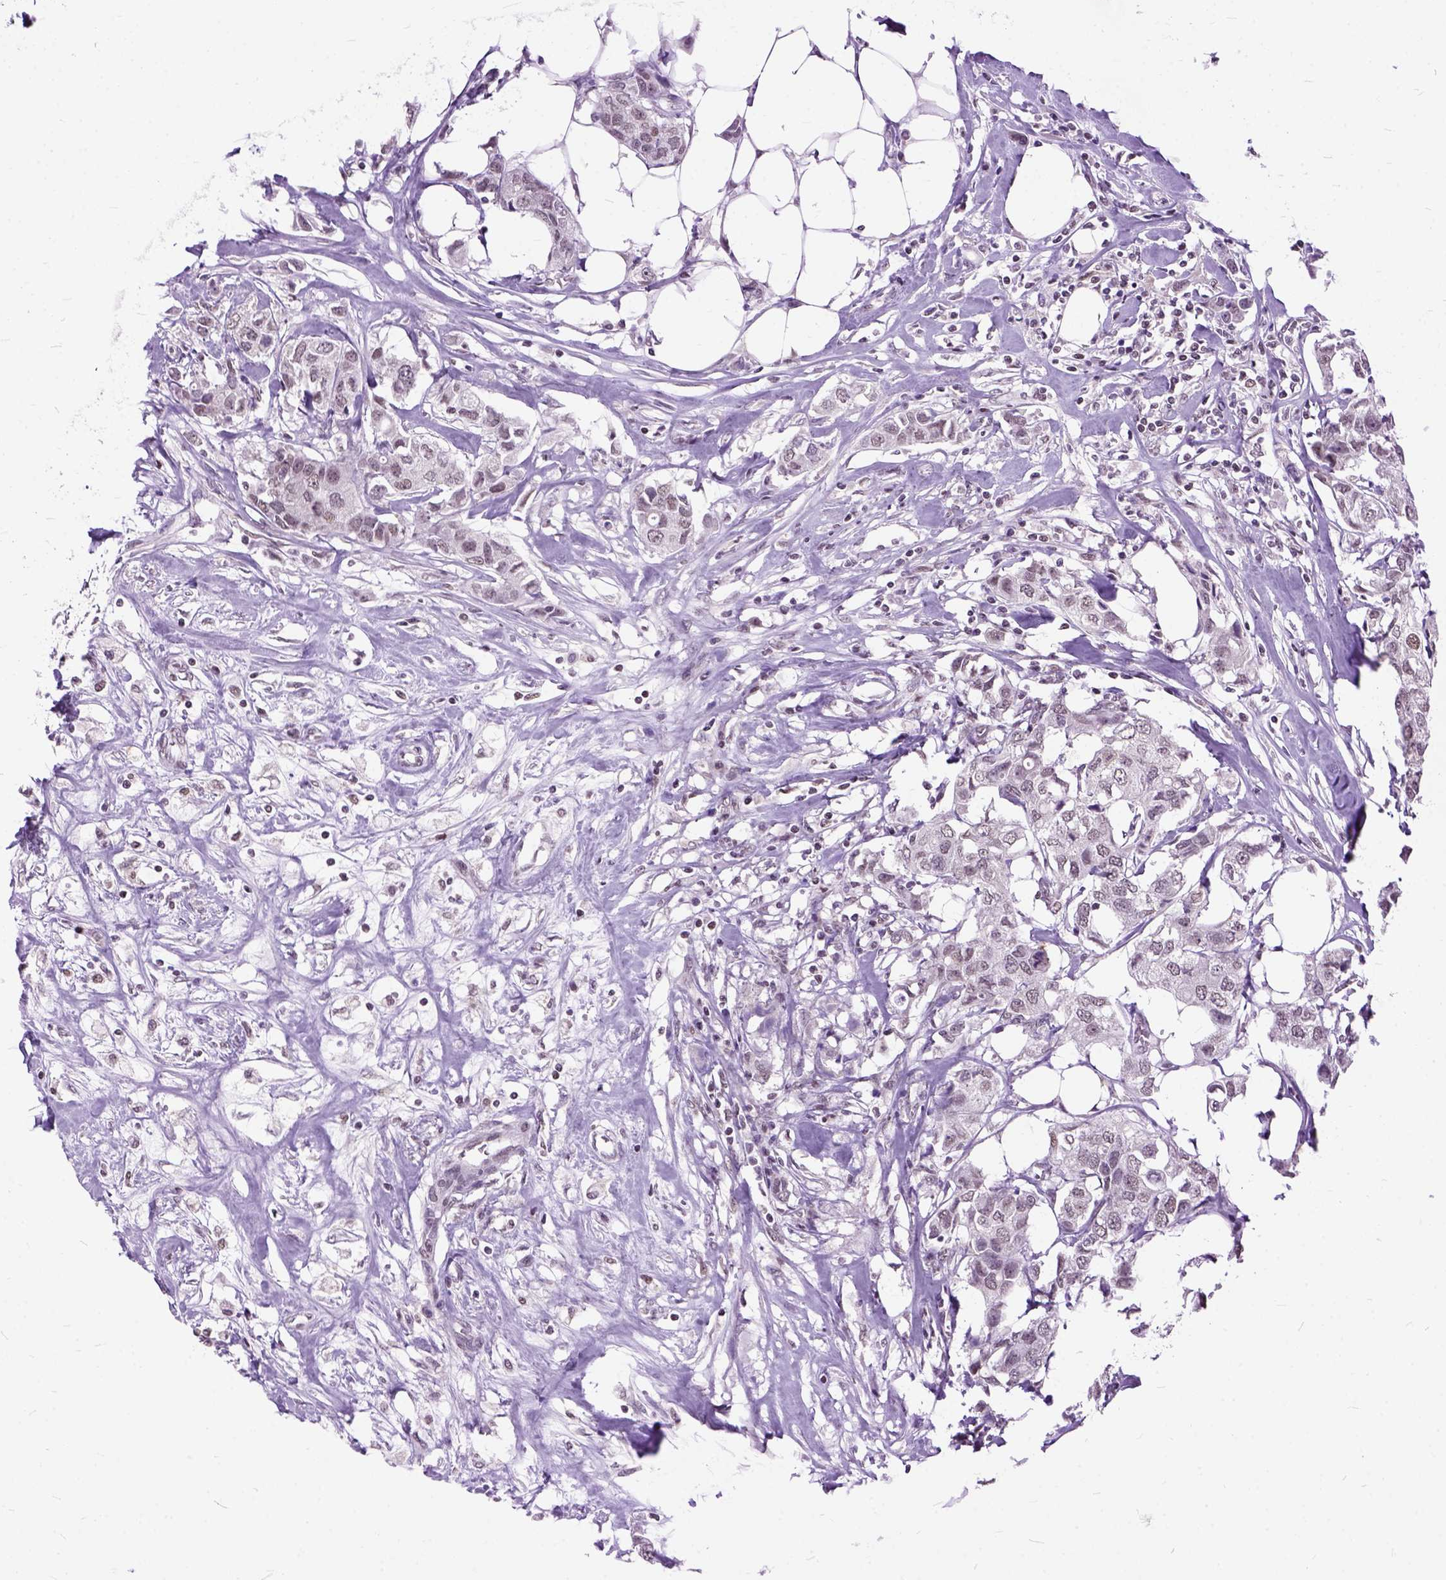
{"staining": {"intensity": "negative", "quantity": "none", "location": "none"}, "tissue": "breast cancer", "cell_type": "Tumor cells", "image_type": "cancer", "snomed": [{"axis": "morphology", "description": "Duct carcinoma"}, {"axis": "topography", "description": "Breast"}], "caption": "IHC image of breast cancer (infiltrating ductal carcinoma) stained for a protein (brown), which shows no positivity in tumor cells. The staining was performed using DAB (3,3'-diaminobenzidine) to visualize the protein expression in brown, while the nuclei were stained in blue with hematoxylin (Magnification: 20x).", "gene": "ORC5", "patient": {"sex": "female", "age": 80}}